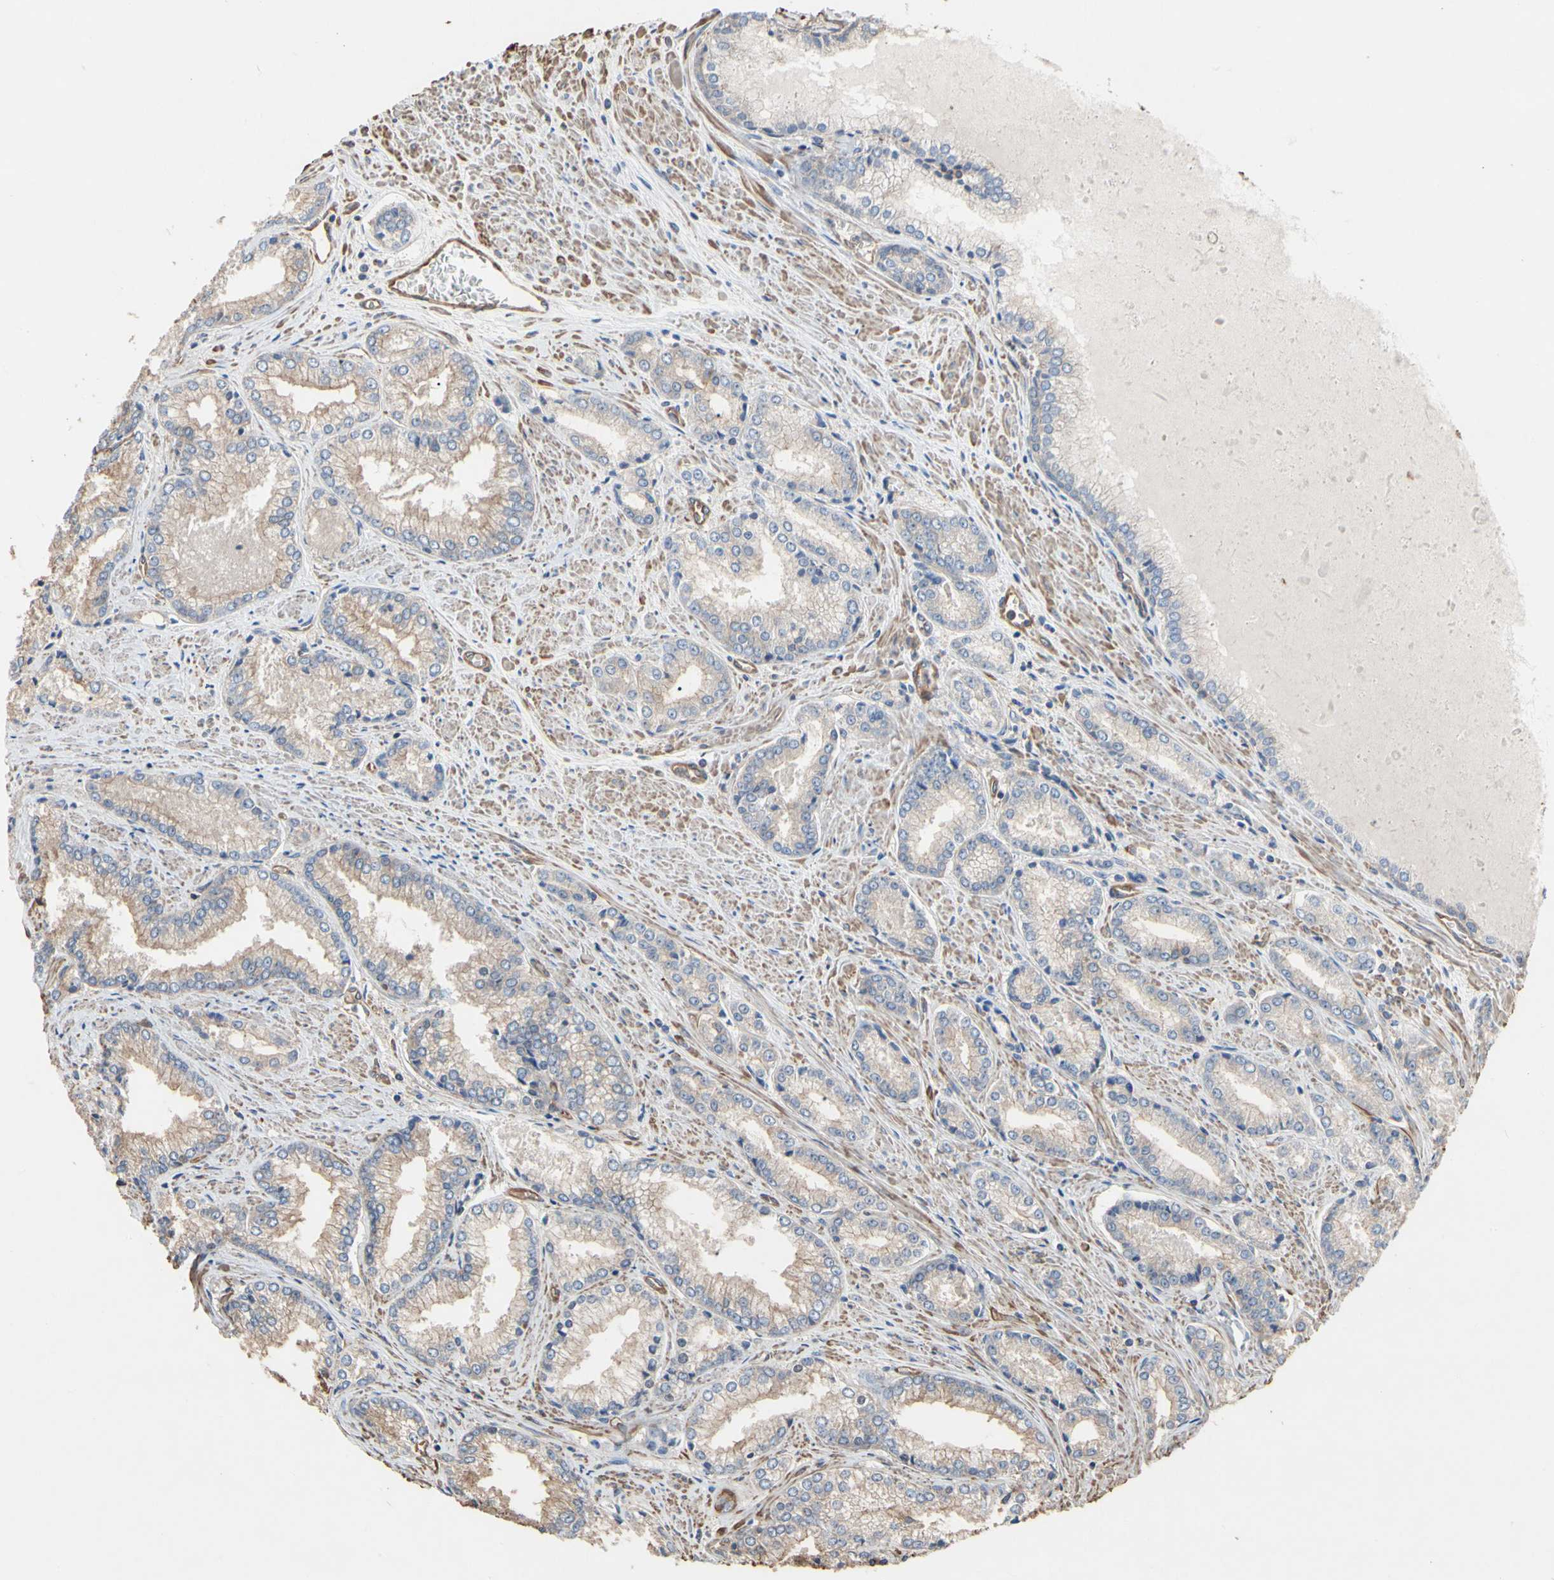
{"staining": {"intensity": "weak", "quantity": ">75%", "location": "cytoplasmic/membranous"}, "tissue": "prostate cancer", "cell_type": "Tumor cells", "image_type": "cancer", "snomed": [{"axis": "morphology", "description": "Adenocarcinoma, Low grade"}, {"axis": "topography", "description": "Prostate"}], "caption": "Prostate cancer stained with DAB immunohistochemistry (IHC) shows low levels of weak cytoplasmic/membranous expression in approximately >75% of tumor cells.", "gene": "PDZK1", "patient": {"sex": "male", "age": 64}}